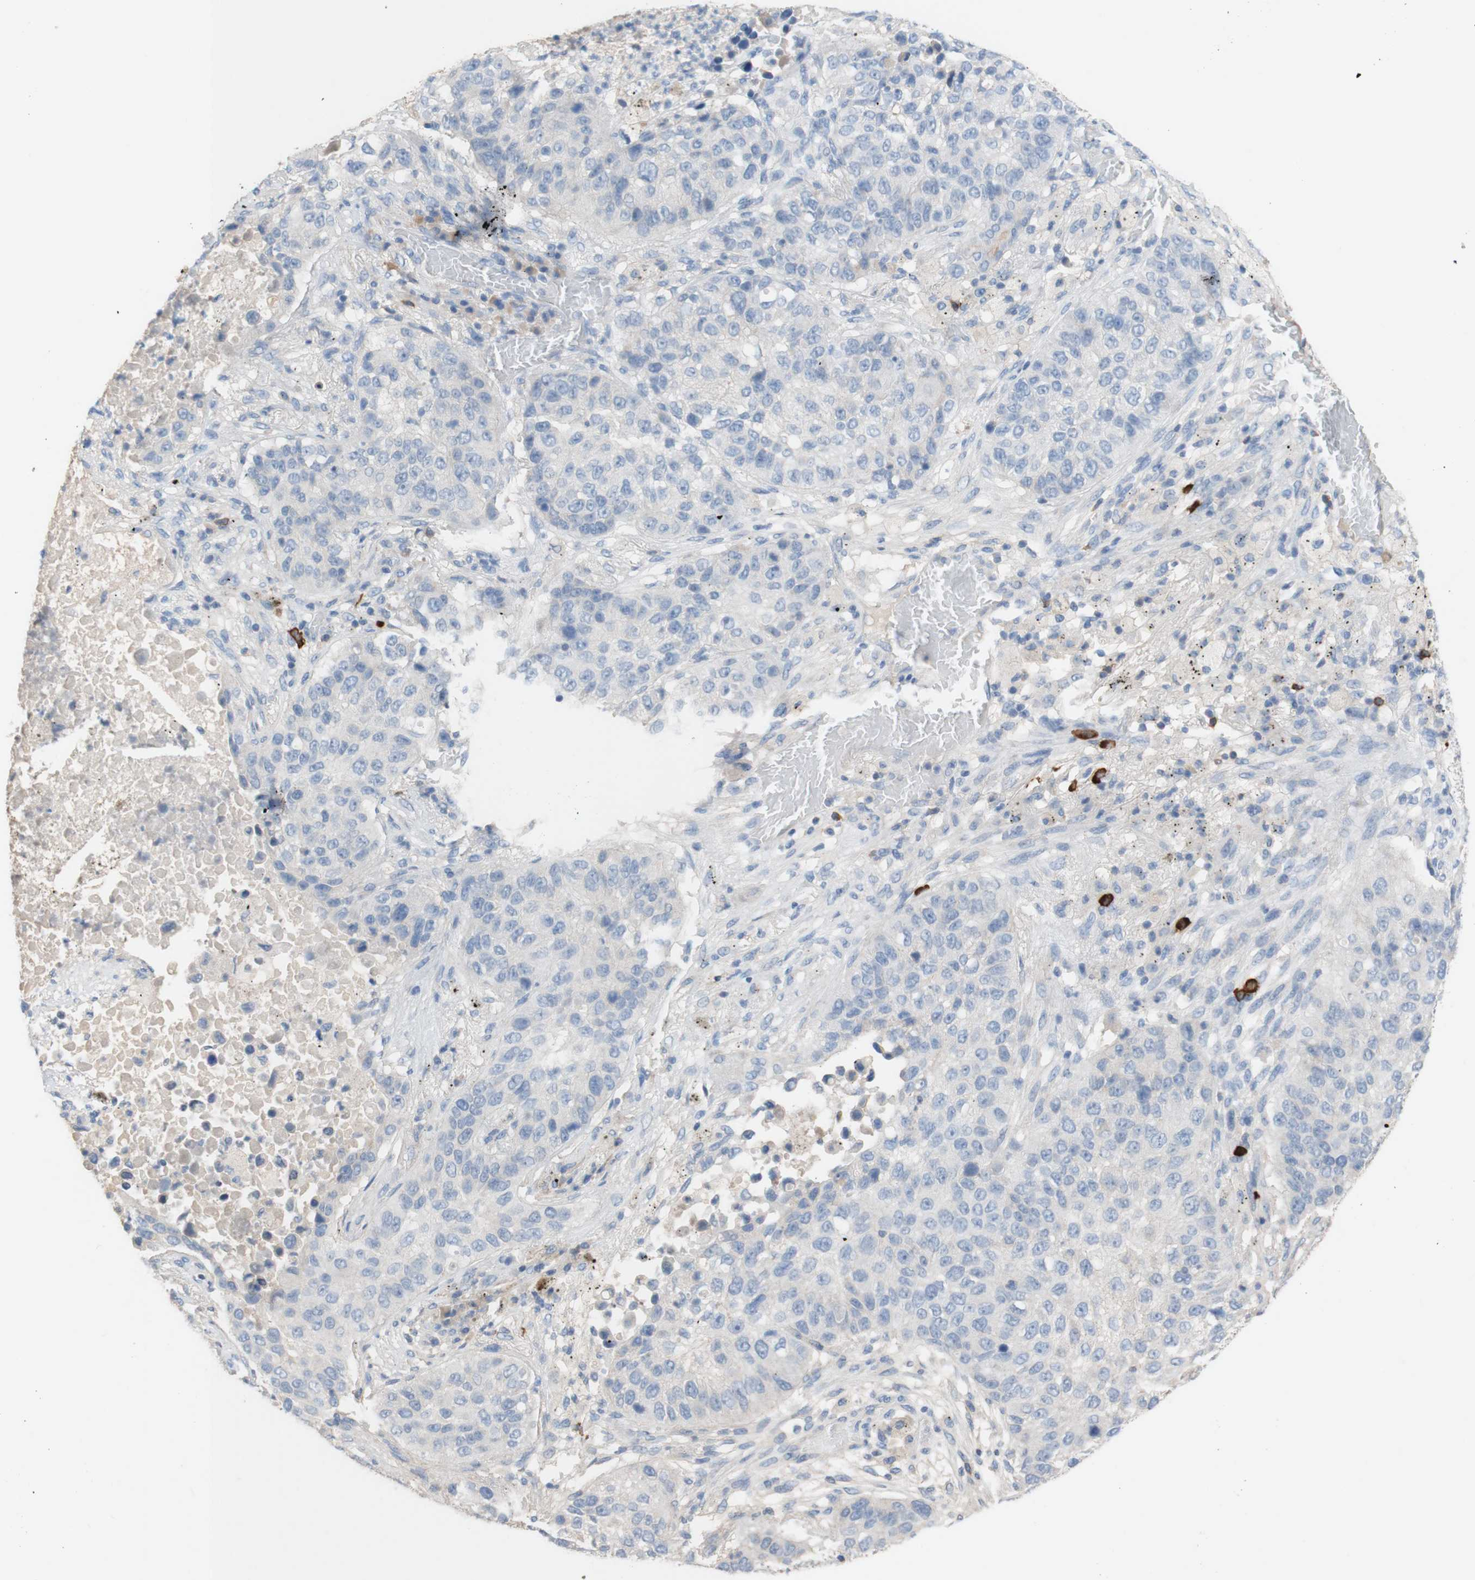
{"staining": {"intensity": "negative", "quantity": "none", "location": "none"}, "tissue": "lung cancer", "cell_type": "Tumor cells", "image_type": "cancer", "snomed": [{"axis": "morphology", "description": "Squamous cell carcinoma, NOS"}, {"axis": "topography", "description": "Lung"}], "caption": "Histopathology image shows no protein positivity in tumor cells of lung squamous cell carcinoma tissue.", "gene": "PACSIN1", "patient": {"sex": "male", "age": 57}}